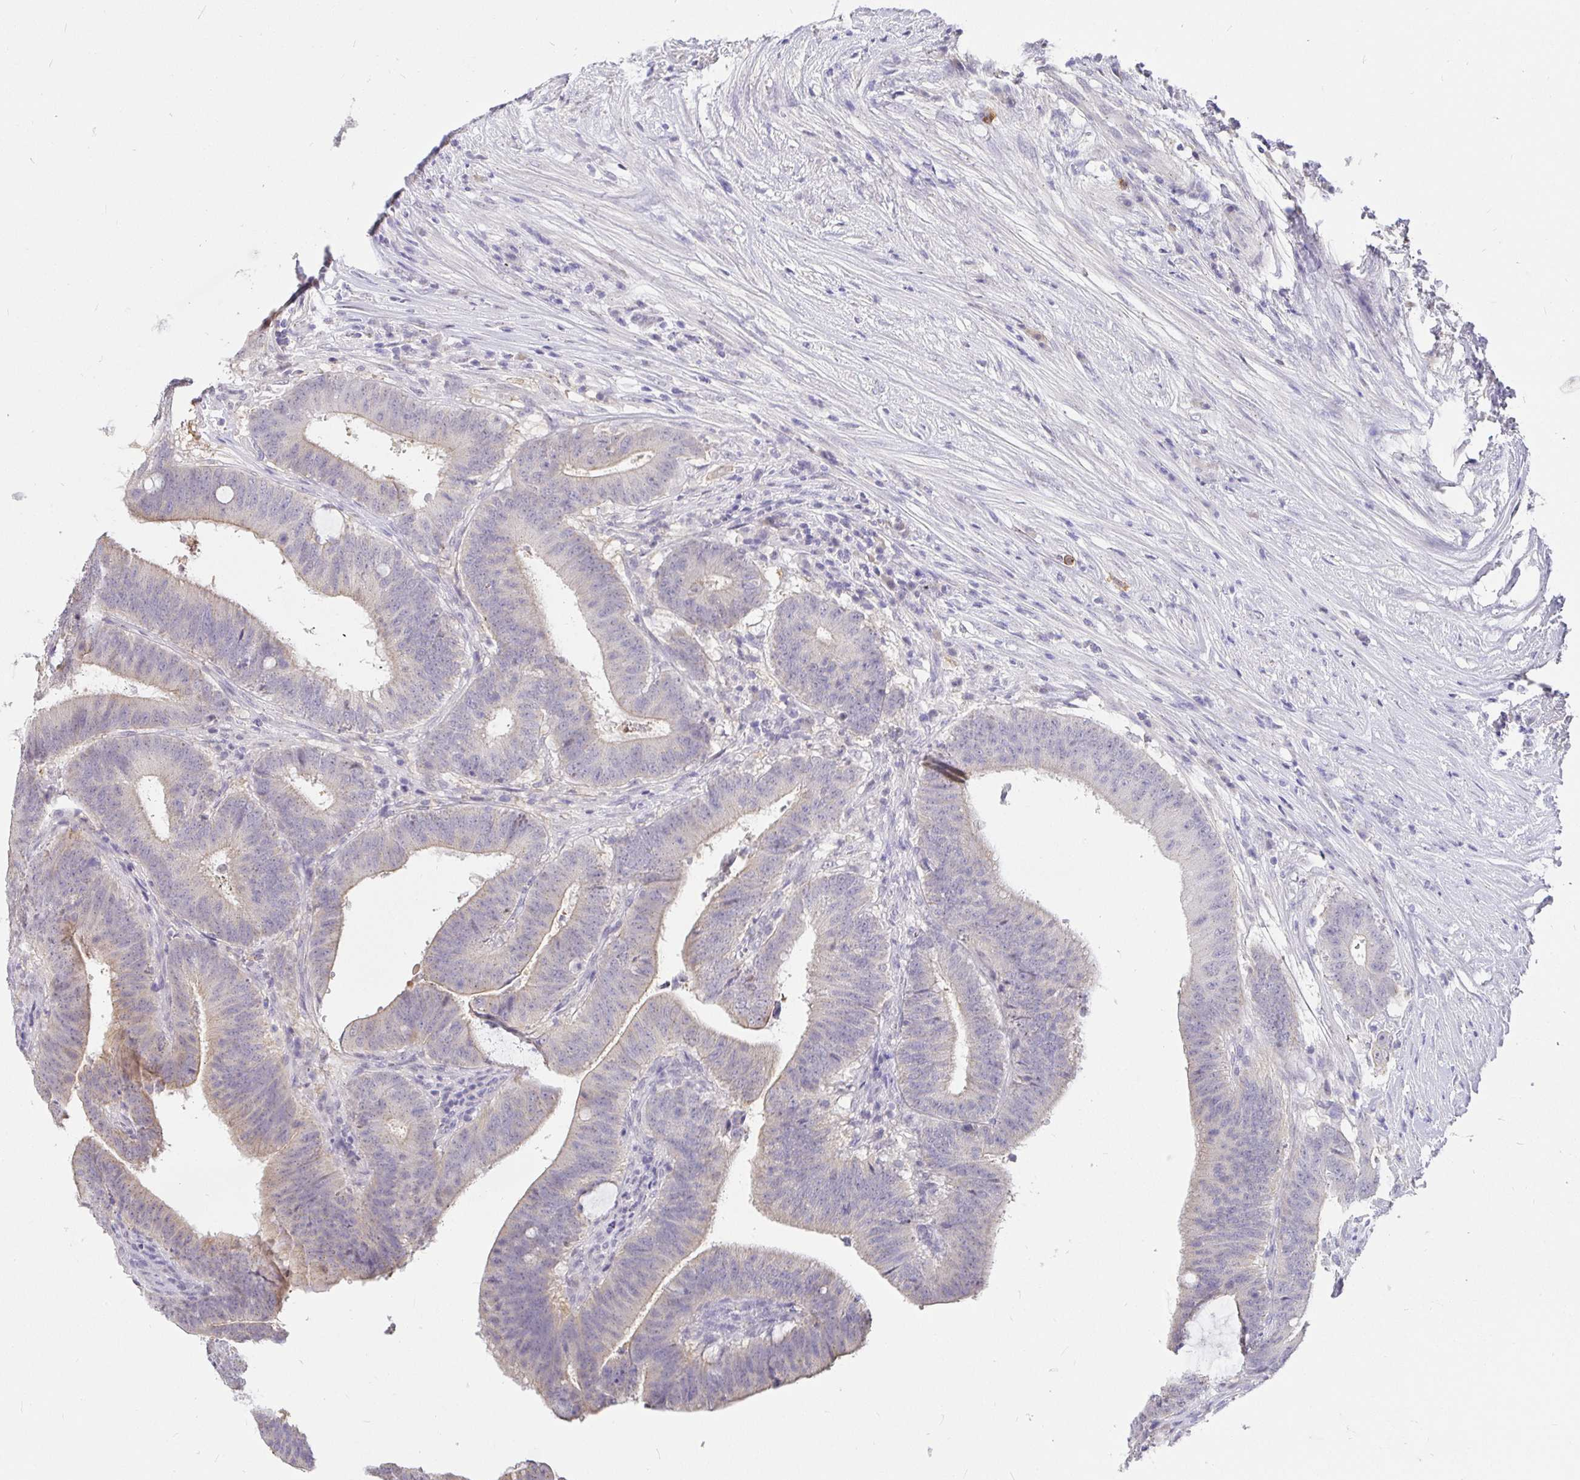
{"staining": {"intensity": "weak", "quantity": "<25%", "location": "cytoplasmic/membranous"}, "tissue": "colorectal cancer", "cell_type": "Tumor cells", "image_type": "cancer", "snomed": [{"axis": "morphology", "description": "Adenocarcinoma, NOS"}, {"axis": "topography", "description": "Colon"}], "caption": "This histopathology image is of adenocarcinoma (colorectal) stained with immunohistochemistry to label a protein in brown with the nuclei are counter-stained blue. There is no positivity in tumor cells.", "gene": "EZHIP", "patient": {"sex": "female", "age": 43}}